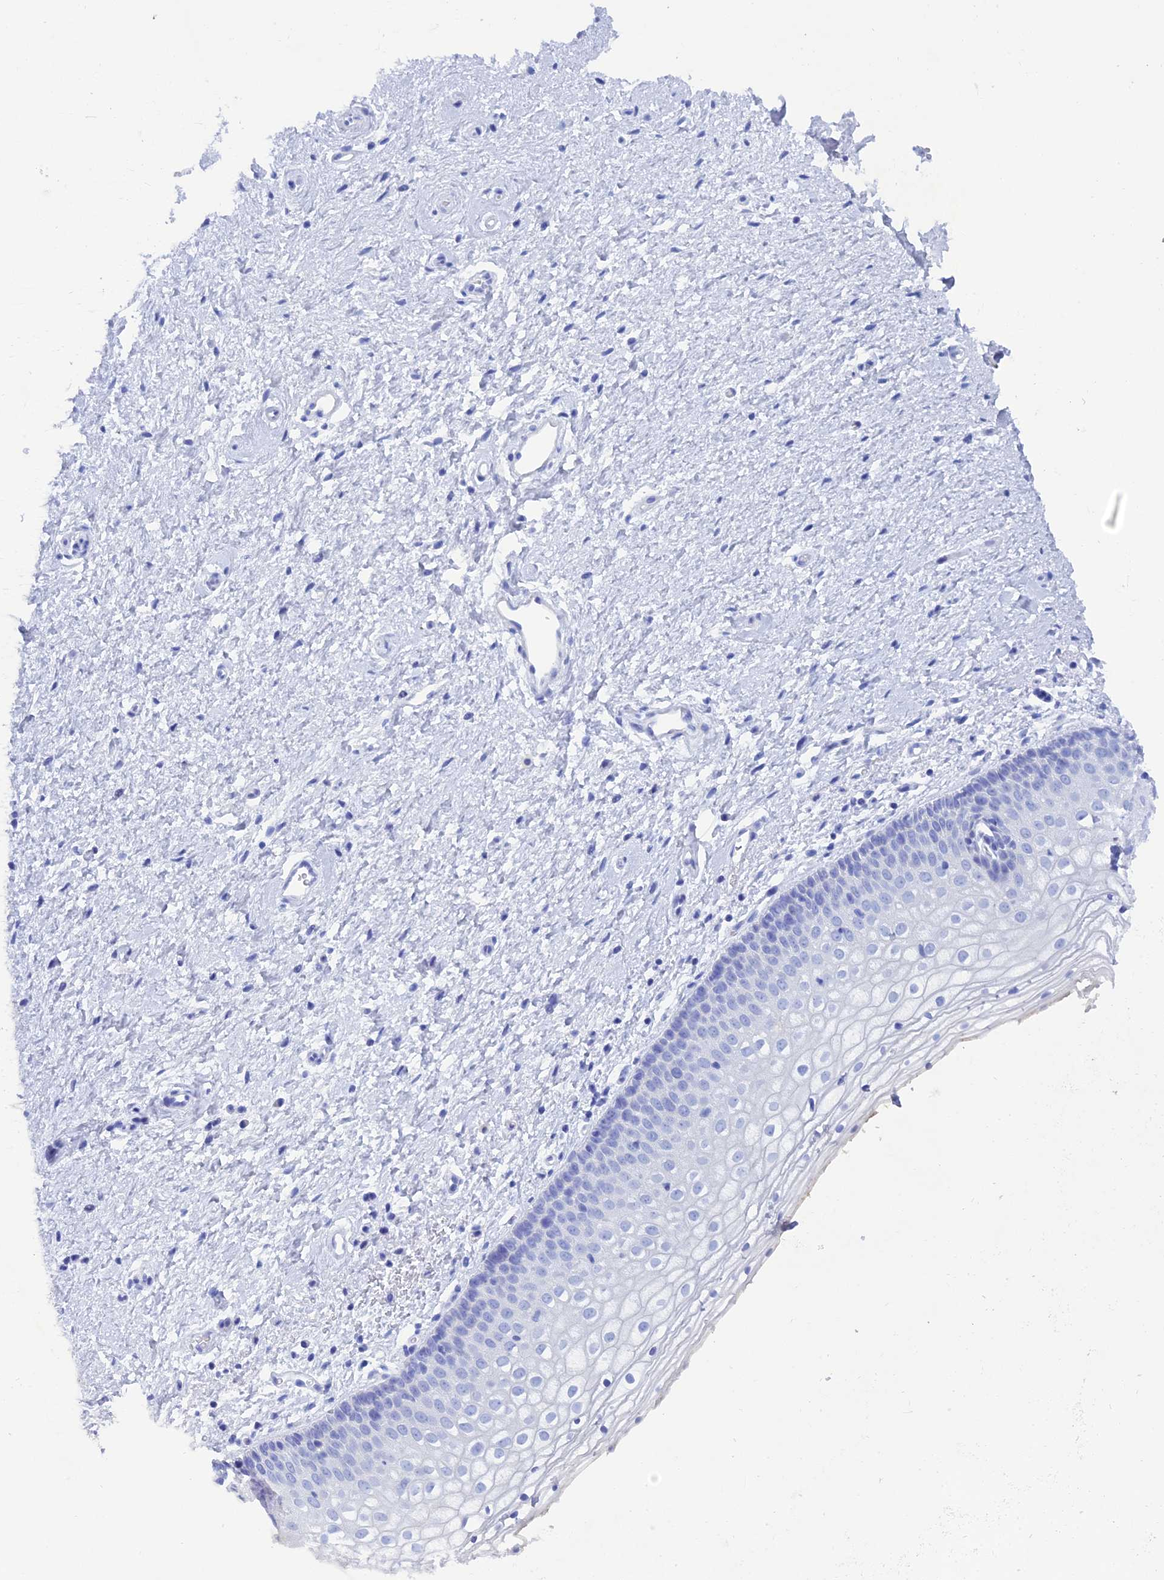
{"staining": {"intensity": "negative", "quantity": "none", "location": "none"}, "tissue": "vagina", "cell_type": "Squamous epithelial cells", "image_type": "normal", "snomed": [{"axis": "morphology", "description": "Normal tissue, NOS"}, {"axis": "topography", "description": "Vagina"}], "caption": "Immunohistochemistry of unremarkable human vagina shows no positivity in squamous epithelial cells.", "gene": "REG1A", "patient": {"sex": "female", "age": 60}}